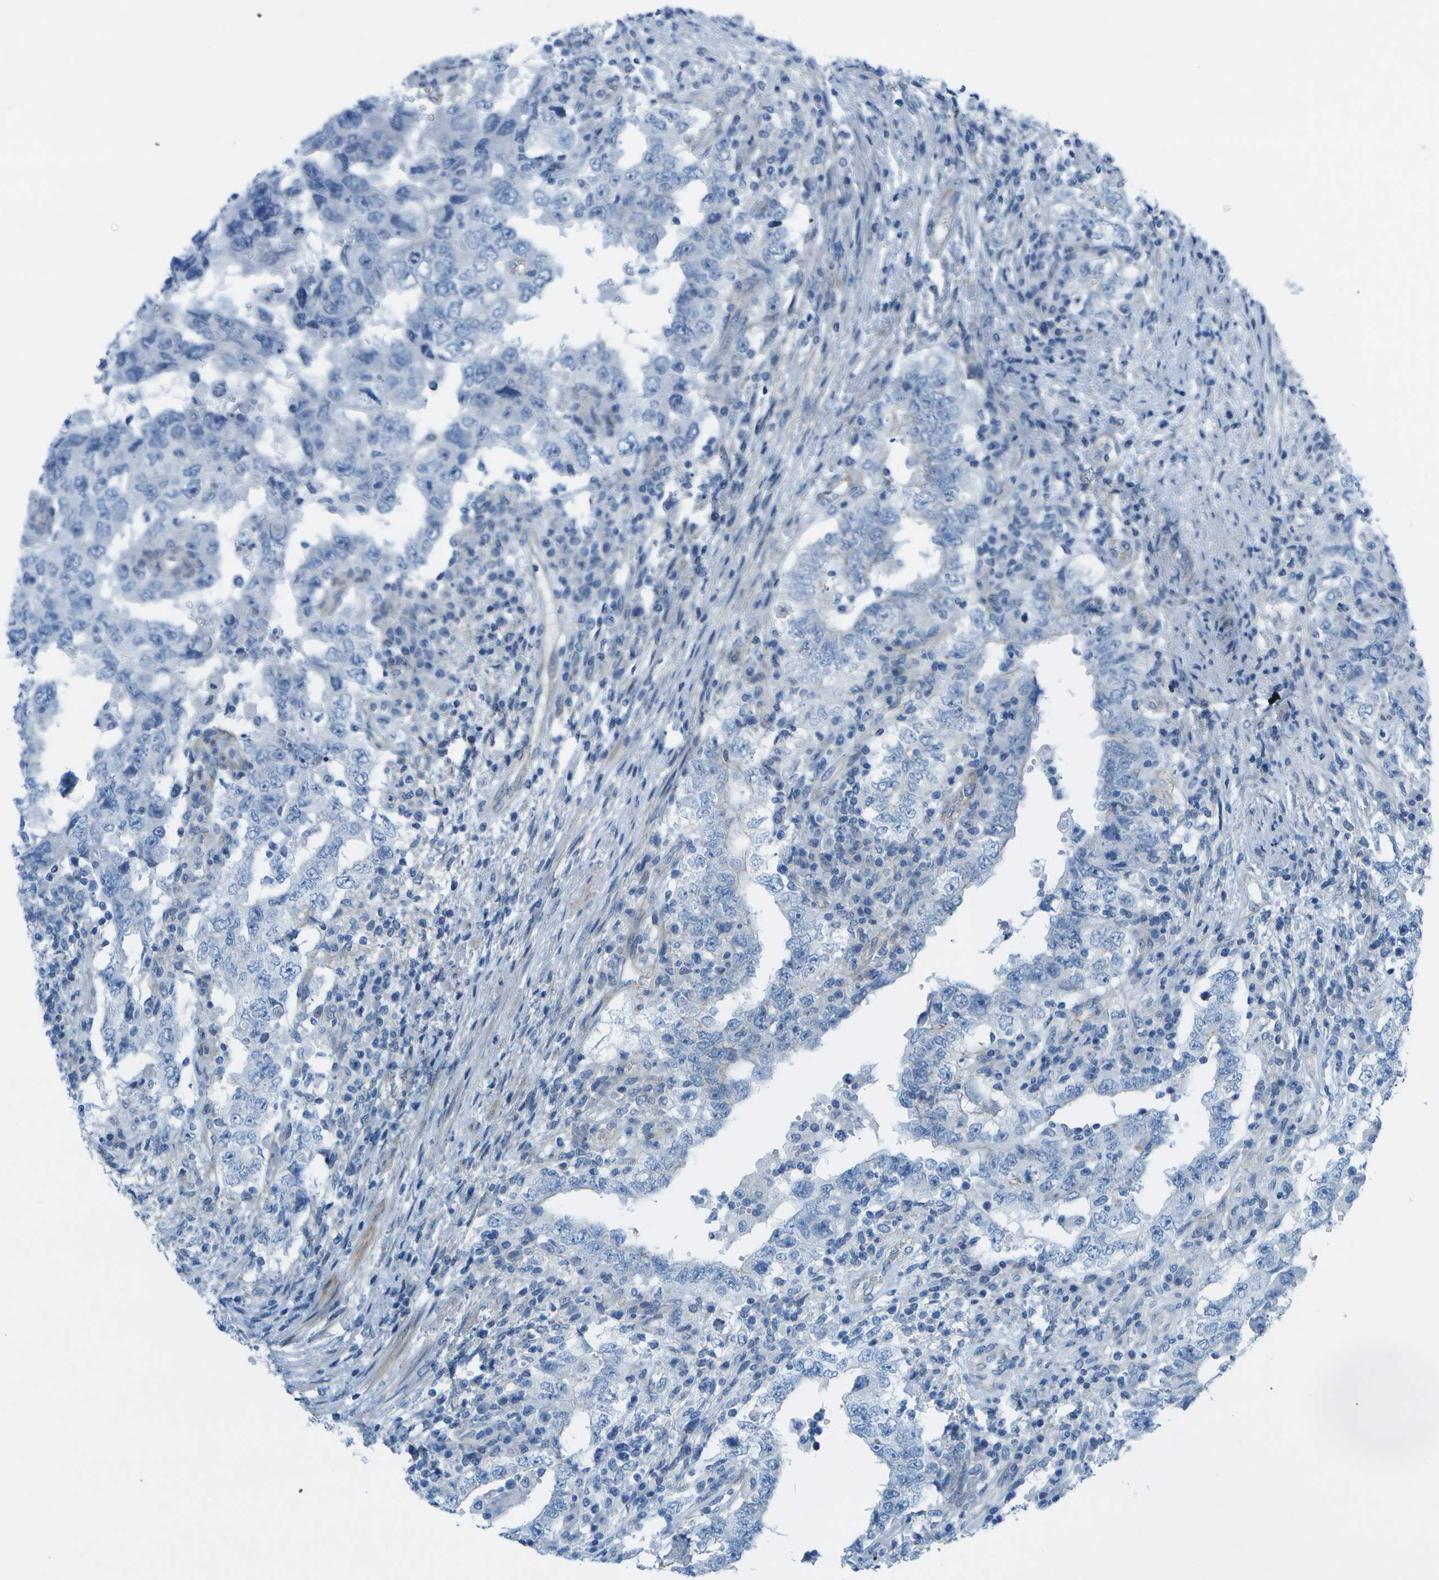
{"staining": {"intensity": "negative", "quantity": "none", "location": "none"}, "tissue": "testis cancer", "cell_type": "Tumor cells", "image_type": "cancer", "snomed": [{"axis": "morphology", "description": "Carcinoma, Embryonal, NOS"}, {"axis": "topography", "description": "Testis"}], "caption": "Immunohistochemistry image of neoplastic tissue: testis cancer stained with DAB (3,3'-diaminobenzidine) shows no significant protein positivity in tumor cells.", "gene": "SORBS3", "patient": {"sex": "male", "age": 26}}